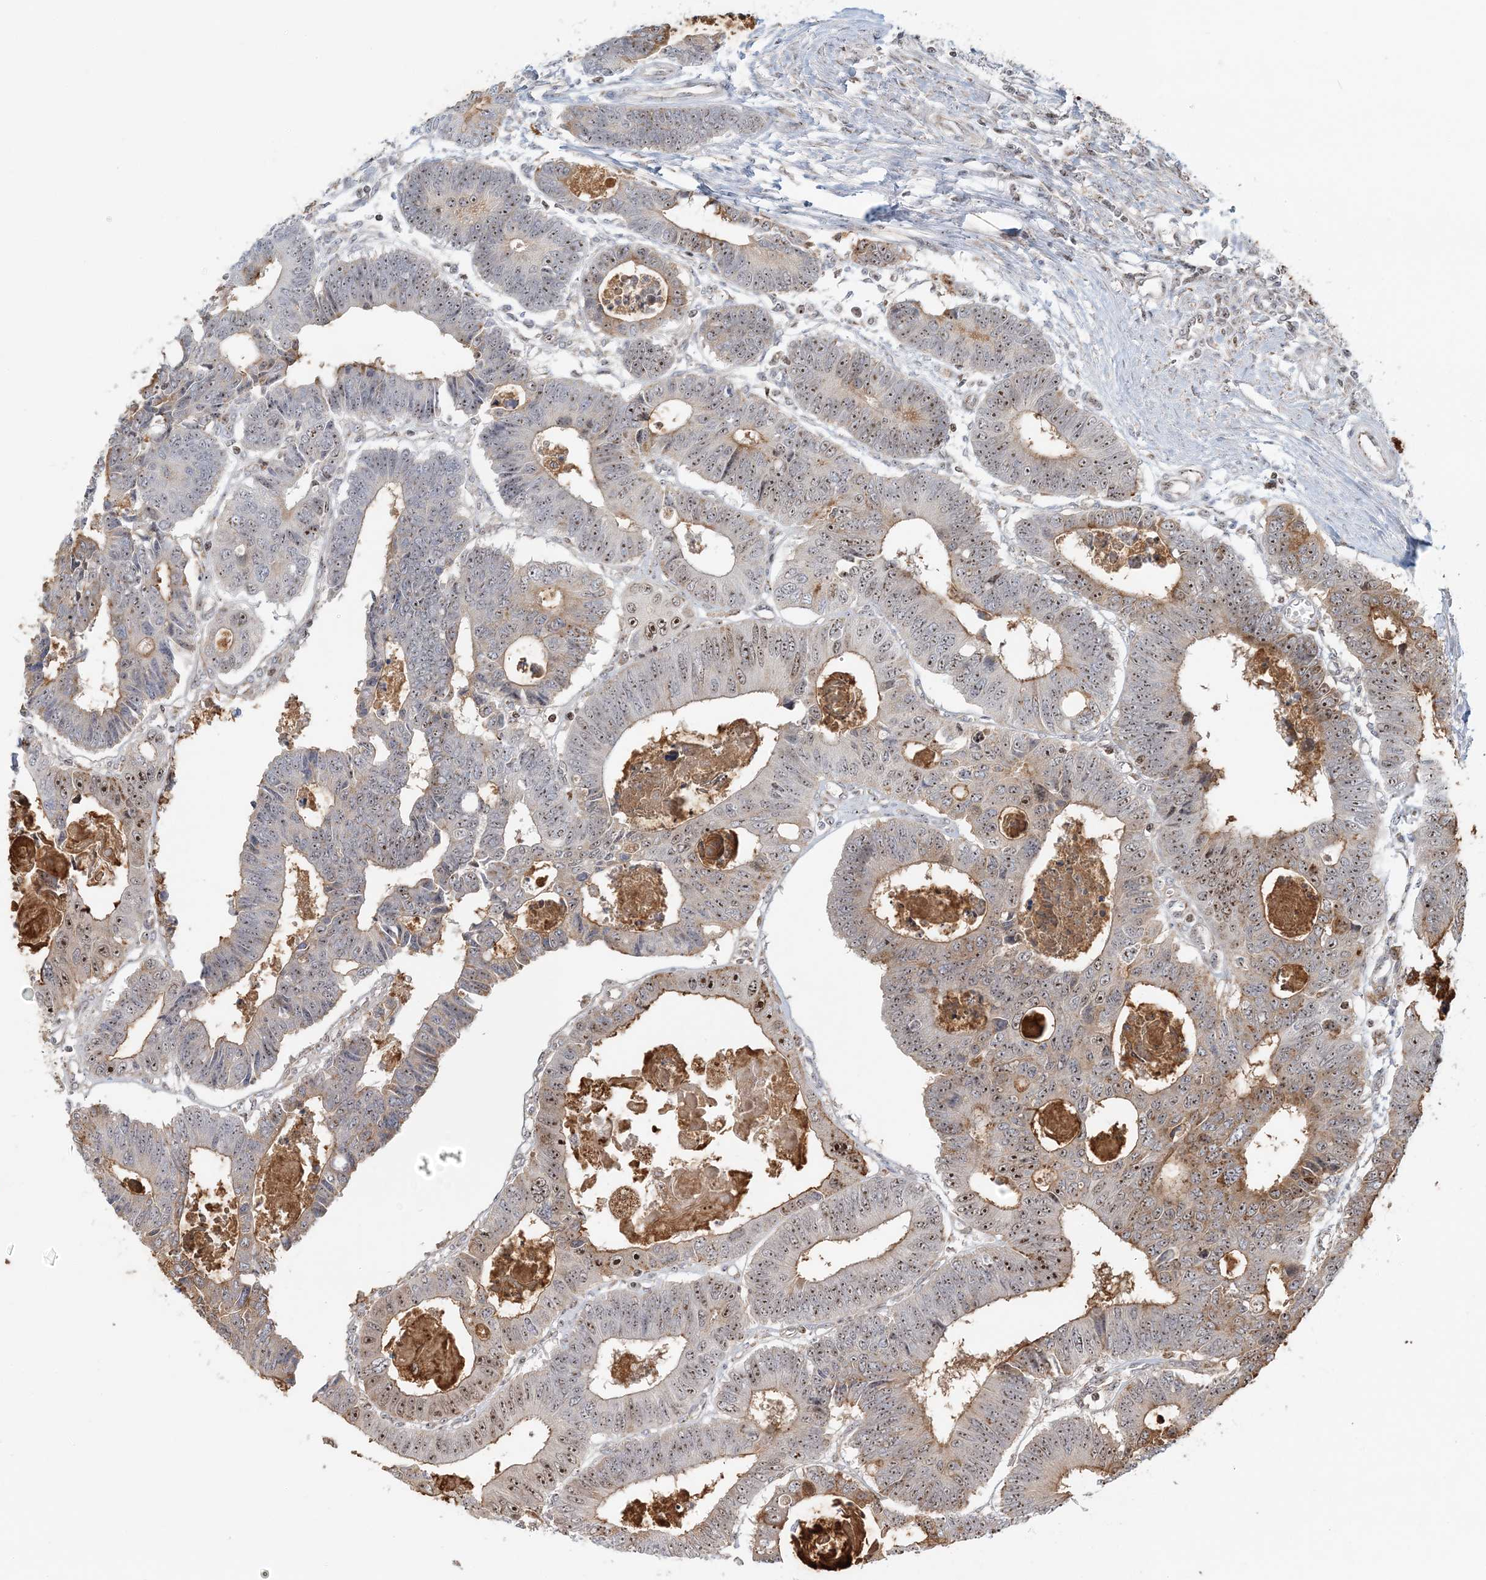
{"staining": {"intensity": "moderate", "quantity": ">75%", "location": "nuclear"}, "tissue": "colorectal cancer", "cell_type": "Tumor cells", "image_type": "cancer", "snomed": [{"axis": "morphology", "description": "Adenocarcinoma, NOS"}, {"axis": "topography", "description": "Rectum"}], "caption": "Immunohistochemistry (IHC) (DAB (3,3'-diaminobenzidine)) staining of human adenocarcinoma (colorectal) exhibits moderate nuclear protein expression in about >75% of tumor cells.", "gene": "UBE2F", "patient": {"sex": "male", "age": 84}}